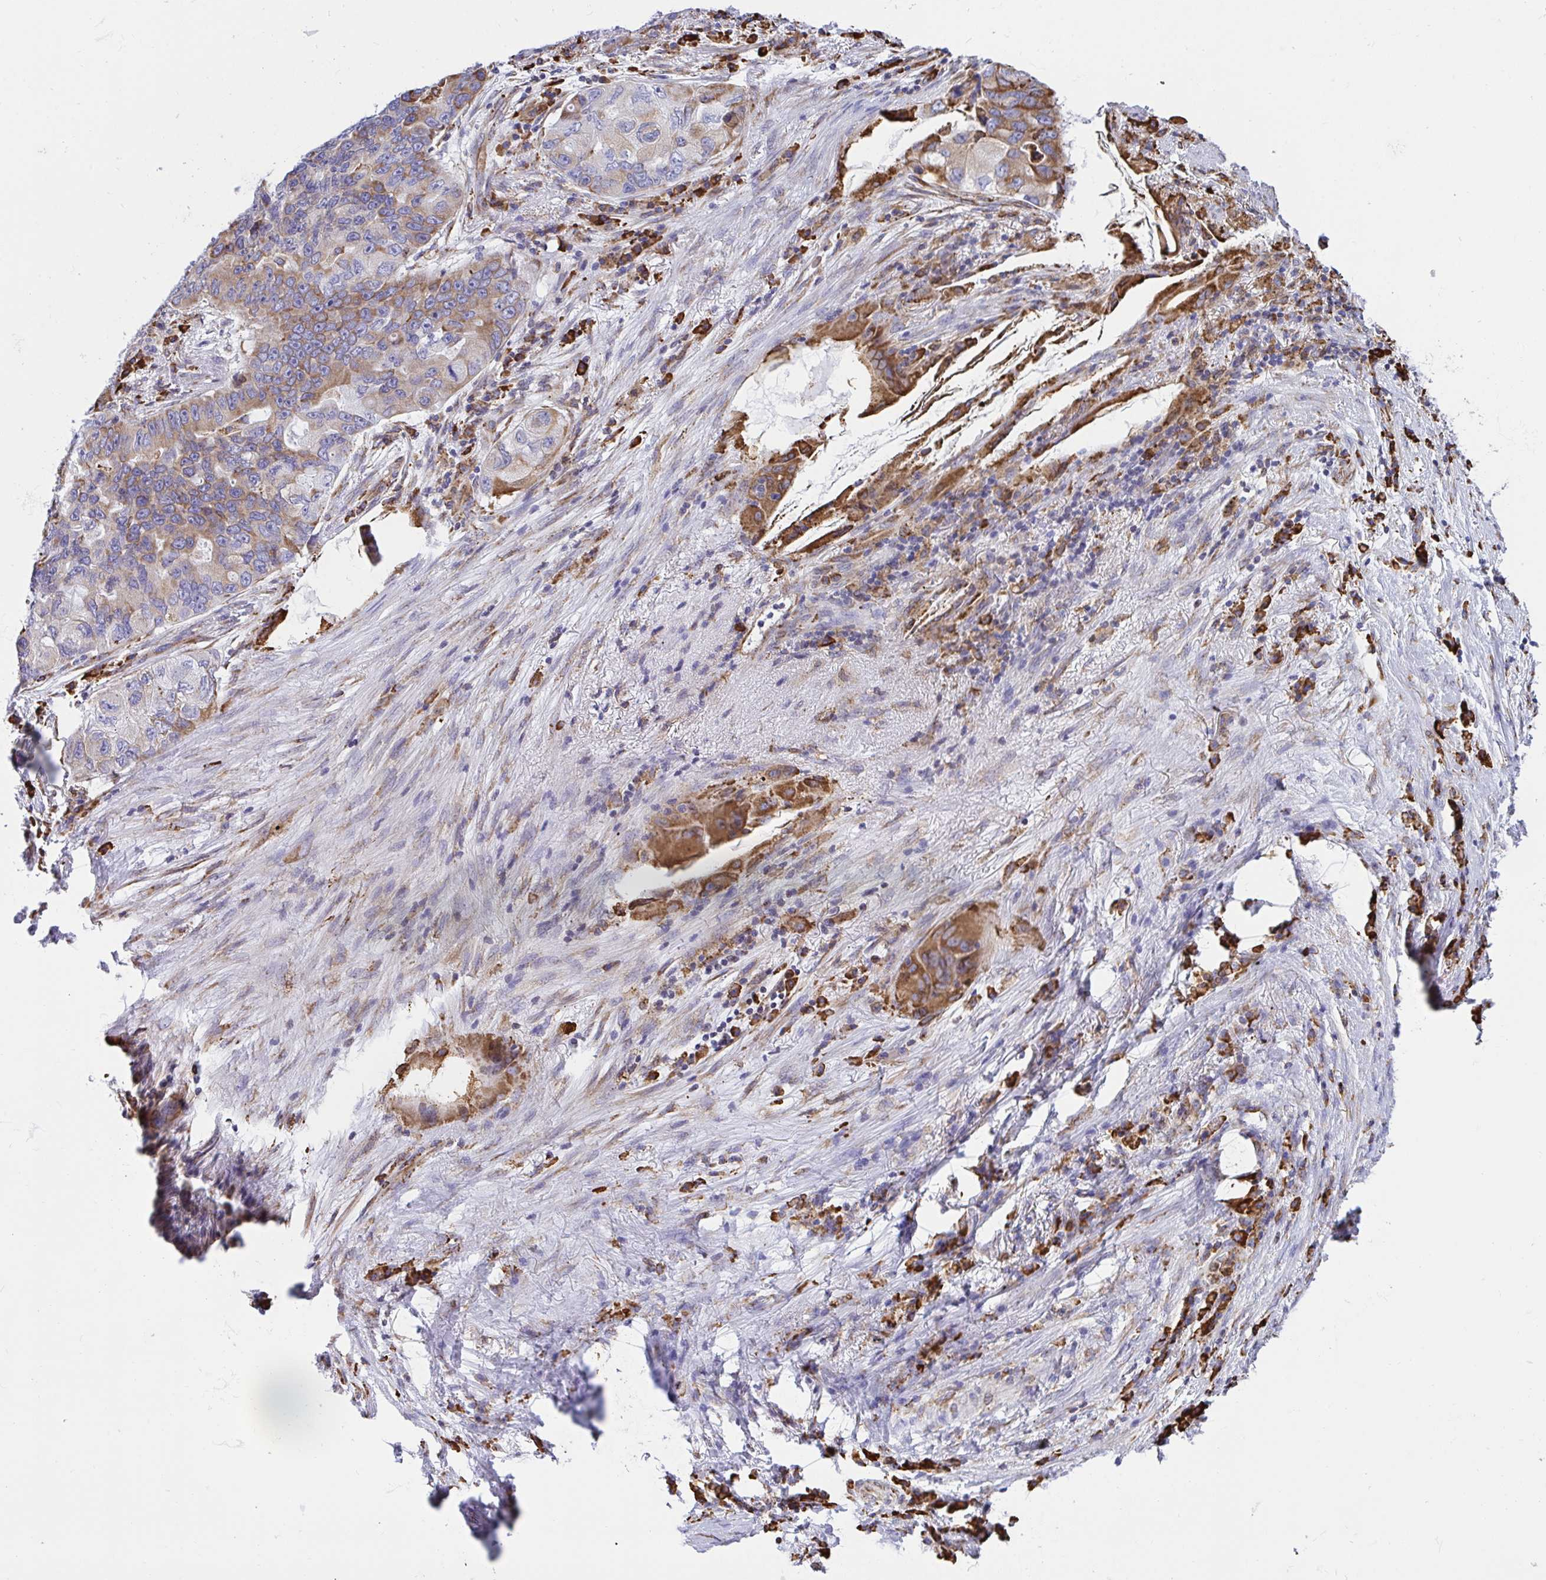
{"staining": {"intensity": "moderate", "quantity": "<25%", "location": "cytoplasmic/membranous"}, "tissue": "lung cancer", "cell_type": "Tumor cells", "image_type": "cancer", "snomed": [{"axis": "morphology", "description": "Adenocarcinoma, NOS"}, {"axis": "morphology", "description": "Adenocarcinoma, metastatic, NOS"}, {"axis": "topography", "description": "Lymph node"}, {"axis": "topography", "description": "Lung"}], "caption": "Tumor cells show low levels of moderate cytoplasmic/membranous expression in approximately <25% of cells in human metastatic adenocarcinoma (lung).", "gene": "CLGN", "patient": {"sex": "female", "age": 54}}